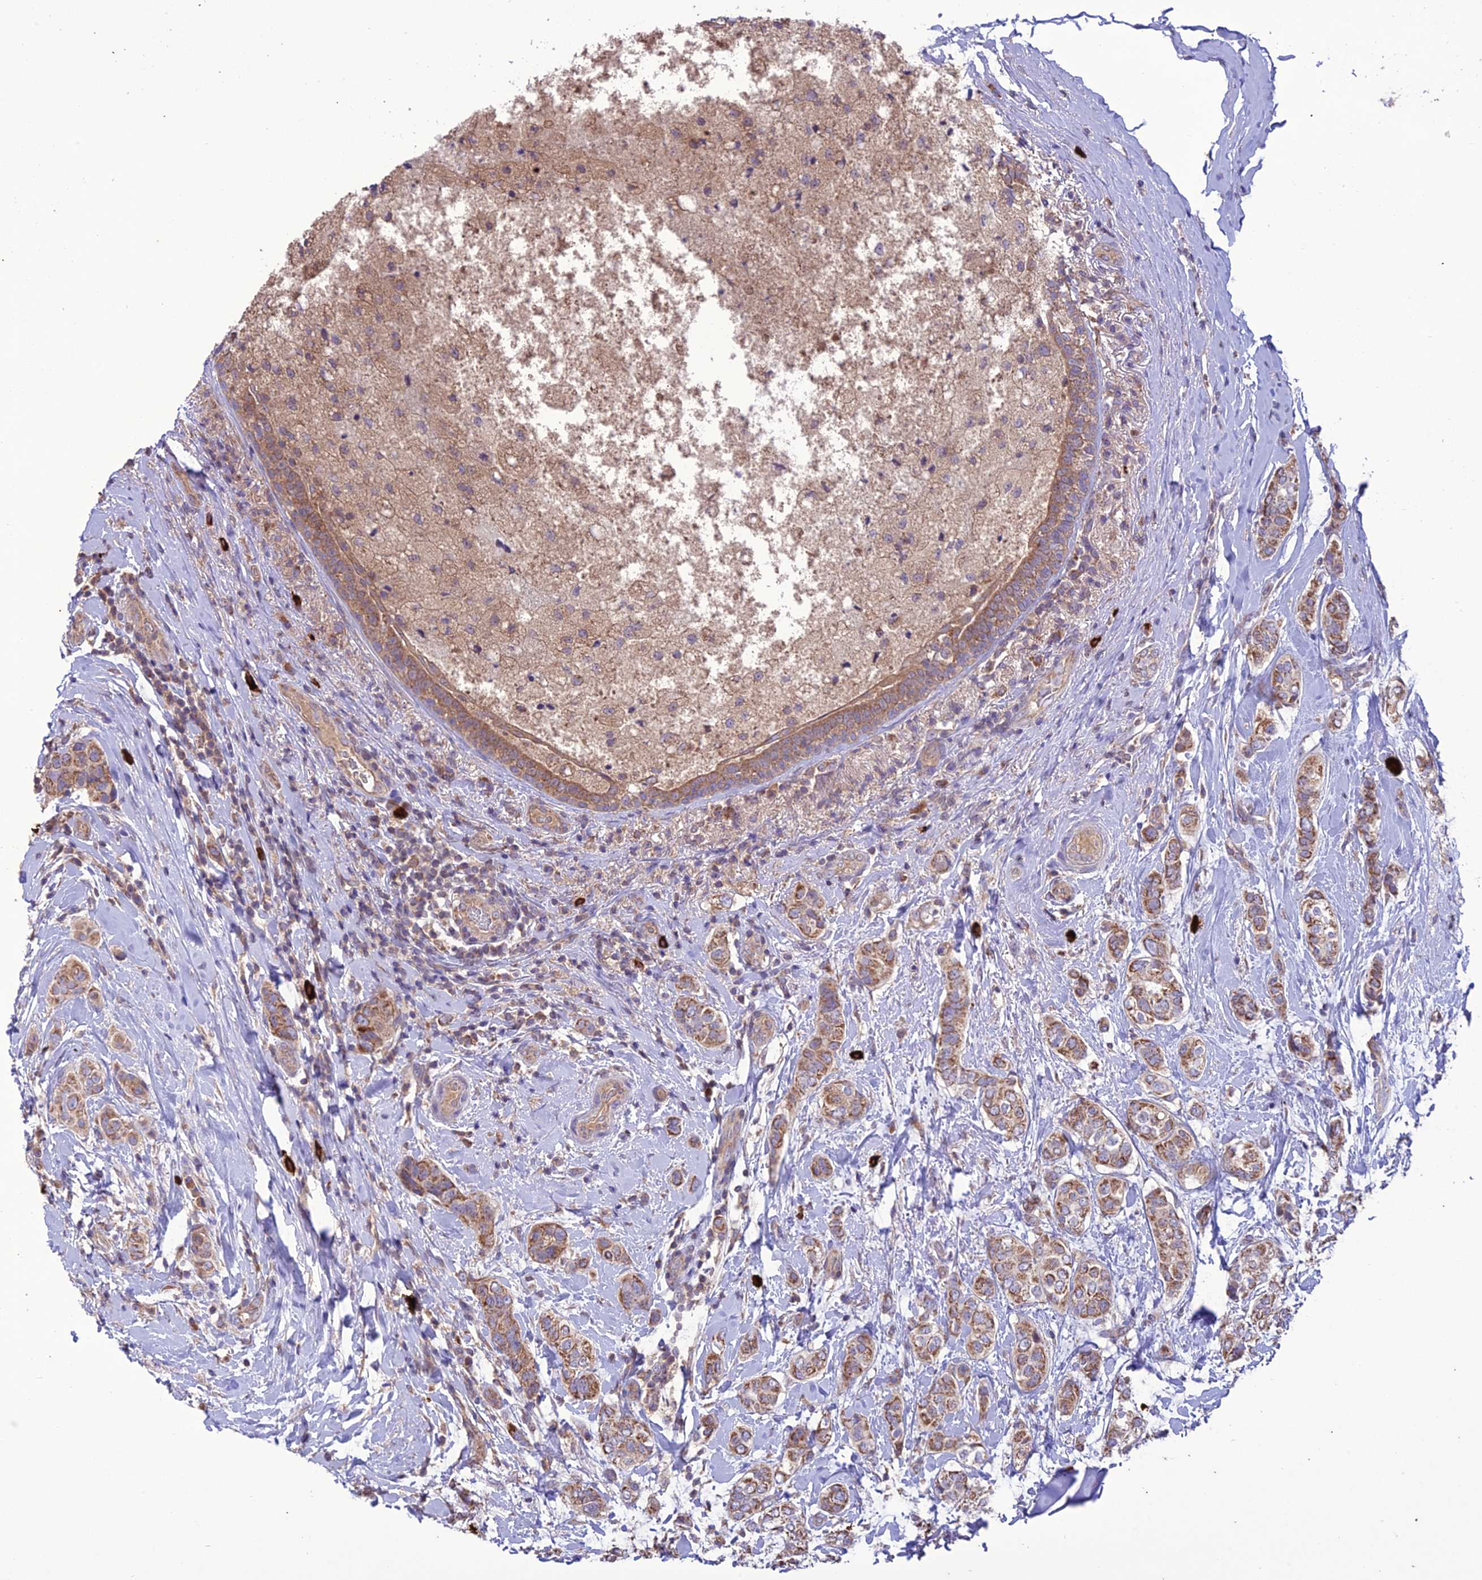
{"staining": {"intensity": "moderate", "quantity": ">75%", "location": "cytoplasmic/membranous"}, "tissue": "breast cancer", "cell_type": "Tumor cells", "image_type": "cancer", "snomed": [{"axis": "morphology", "description": "Lobular carcinoma"}, {"axis": "topography", "description": "Breast"}], "caption": "Approximately >75% of tumor cells in human lobular carcinoma (breast) exhibit moderate cytoplasmic/membranous protein expression as visualized by brown immunohistochemical staining.", "gene": "NDUFAF1", "patient": {"sex": "female", "age": 51}}